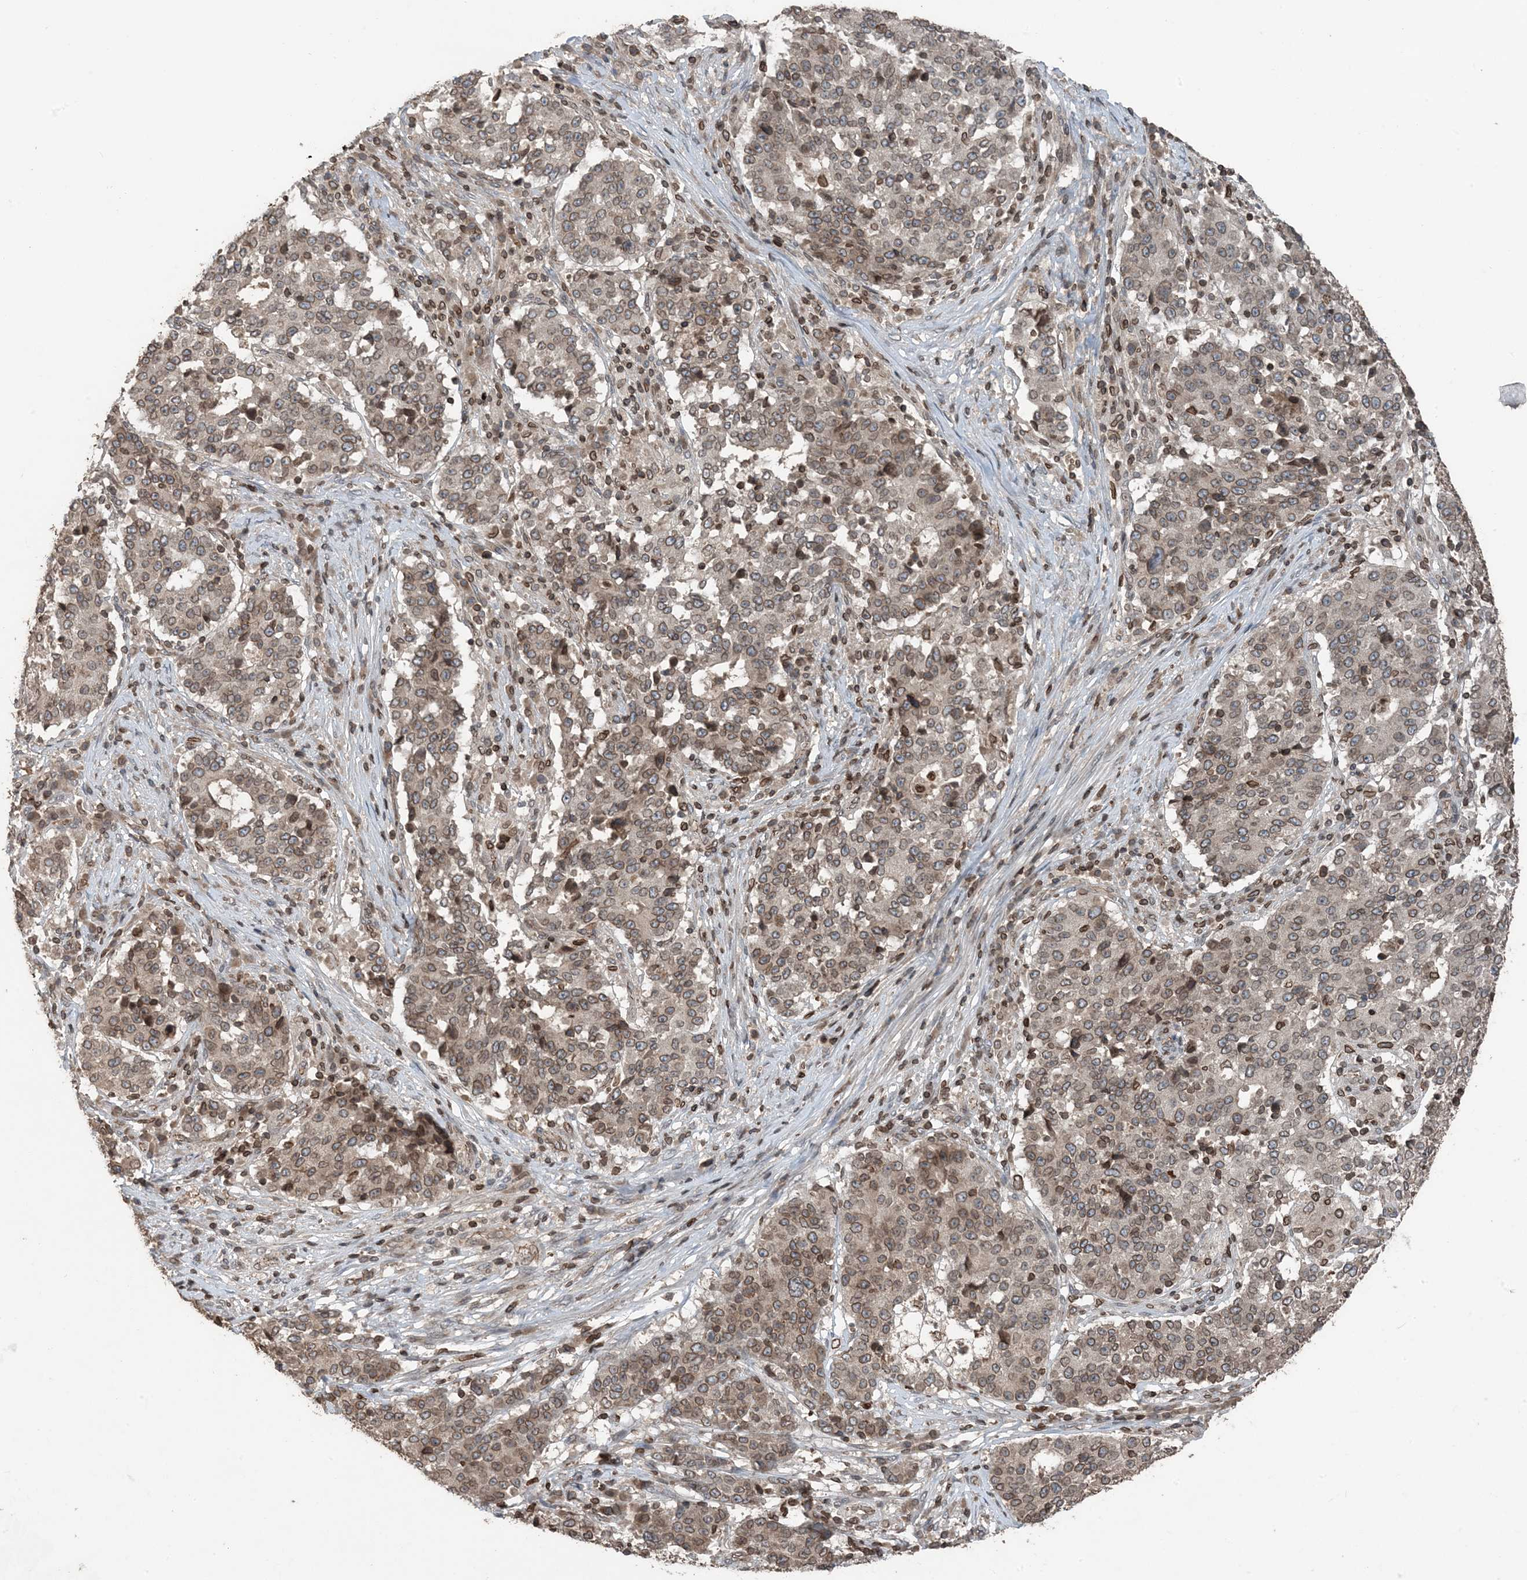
{"staining": {"intensity": "moderate", "quantity": ">75%", "location": "cytoplasmic/membranous,nuclear"}, "tissue": "stomach cancer", "cell_type": "Tumor cells", "image_type": "cancer", "snomed": [{"axis": "morphology", "description": "Adenocarcinoma, NOS"}, {"axis": "topography", "description": "Stomach"}], "caption": "A brown stain labels moderate cytoplasmic/membranous and nuclear positivity of a protein in human stomach cancer tumor cells.", "gene": "ZFAND2B", "patient": {"sex": "male", "age": 59}}